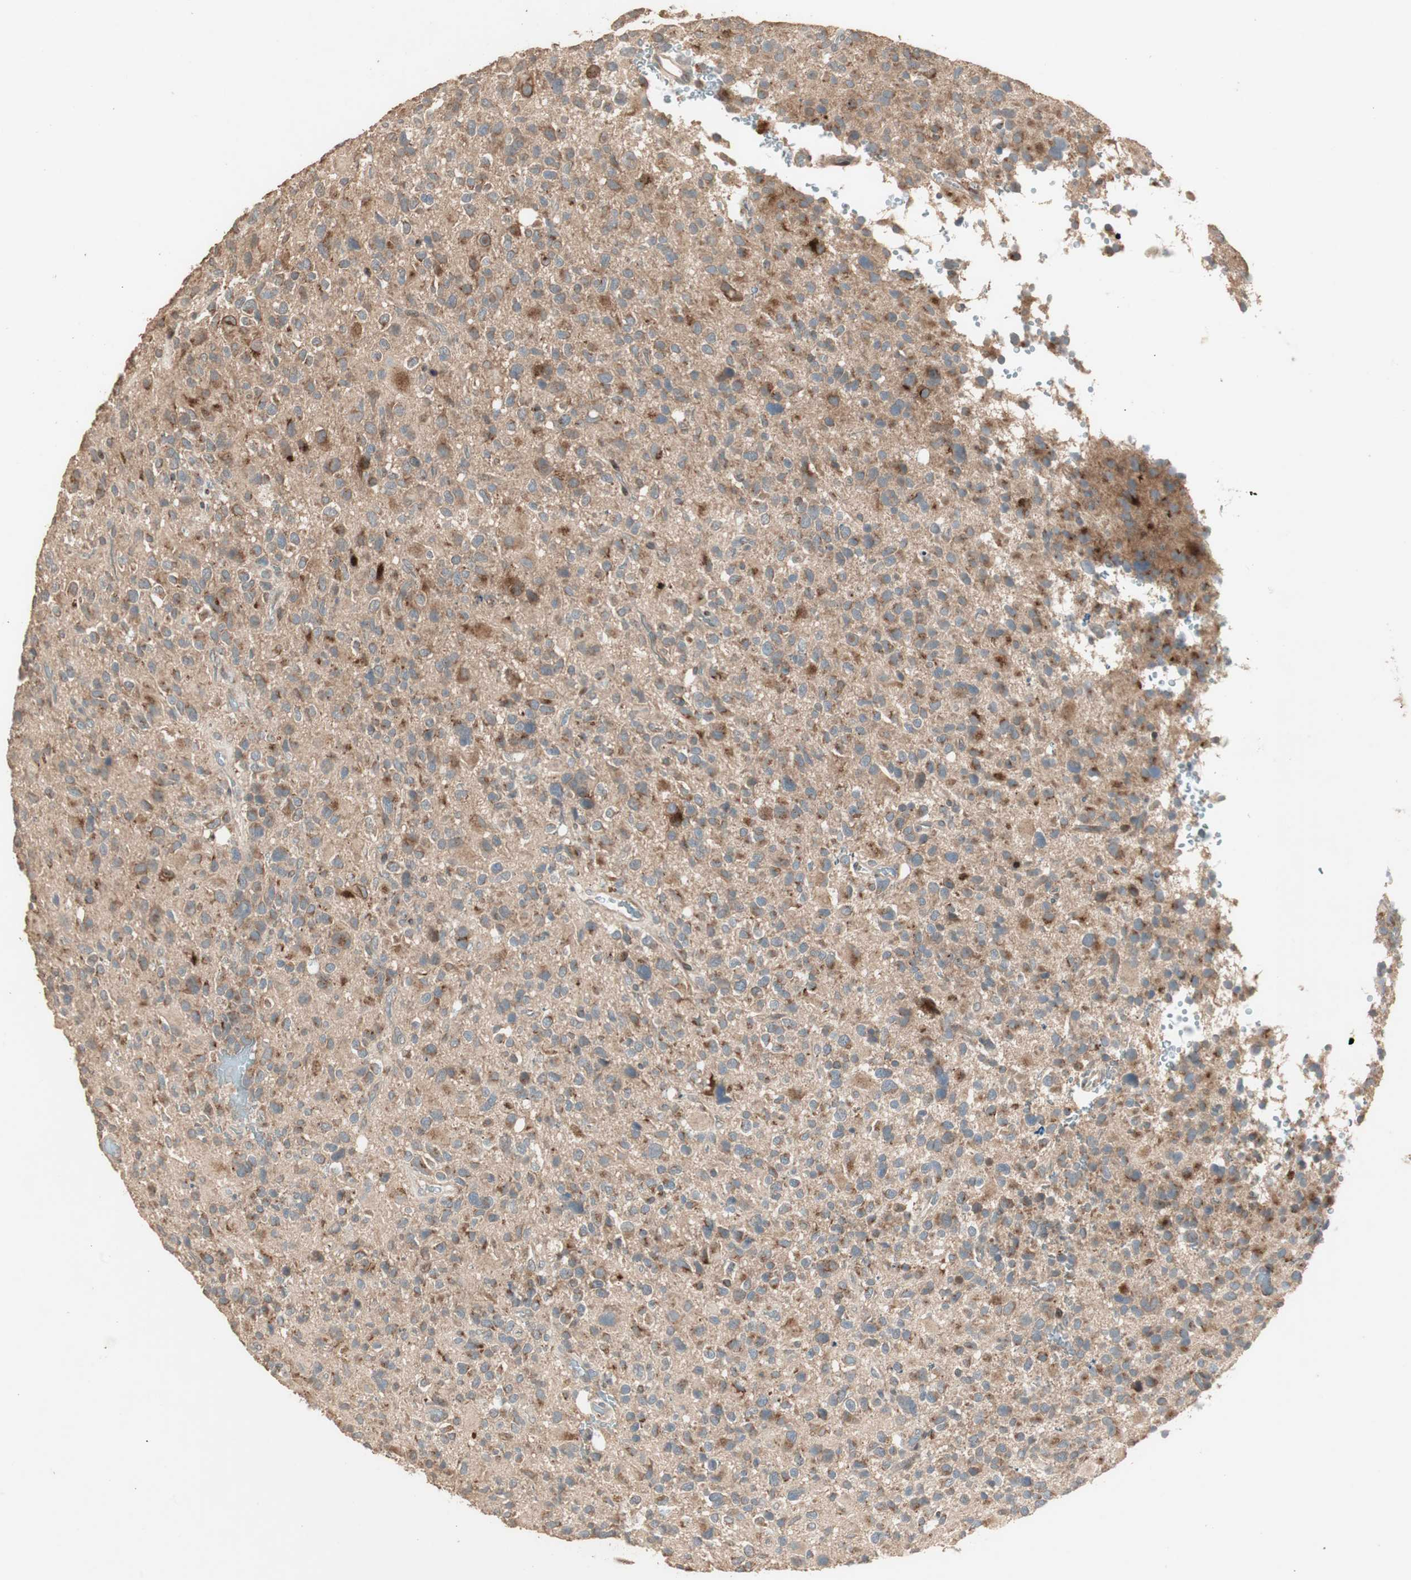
{"staining": {"intensity": "moderate", "quantity": ">75%", "location": "cytoplasmic/membranous"}, "tissue": "glioma", "cell_type": "Tumor cells", "image_type": "cancer", "snomed": [{"axis": "morphology", "description": "Glioma, malignant, High grade"}, {"axis": "topography", "description": "Brain"}], "caption": "The image demonstrates immunohistochemical staining of high-grade glioma (malignant). There is moderate cytoplasmic/membranous staining is identified in about >75% of tumor cells.", "gene": "RARRES1", "patient": {"sex": "male", "age": 48}}